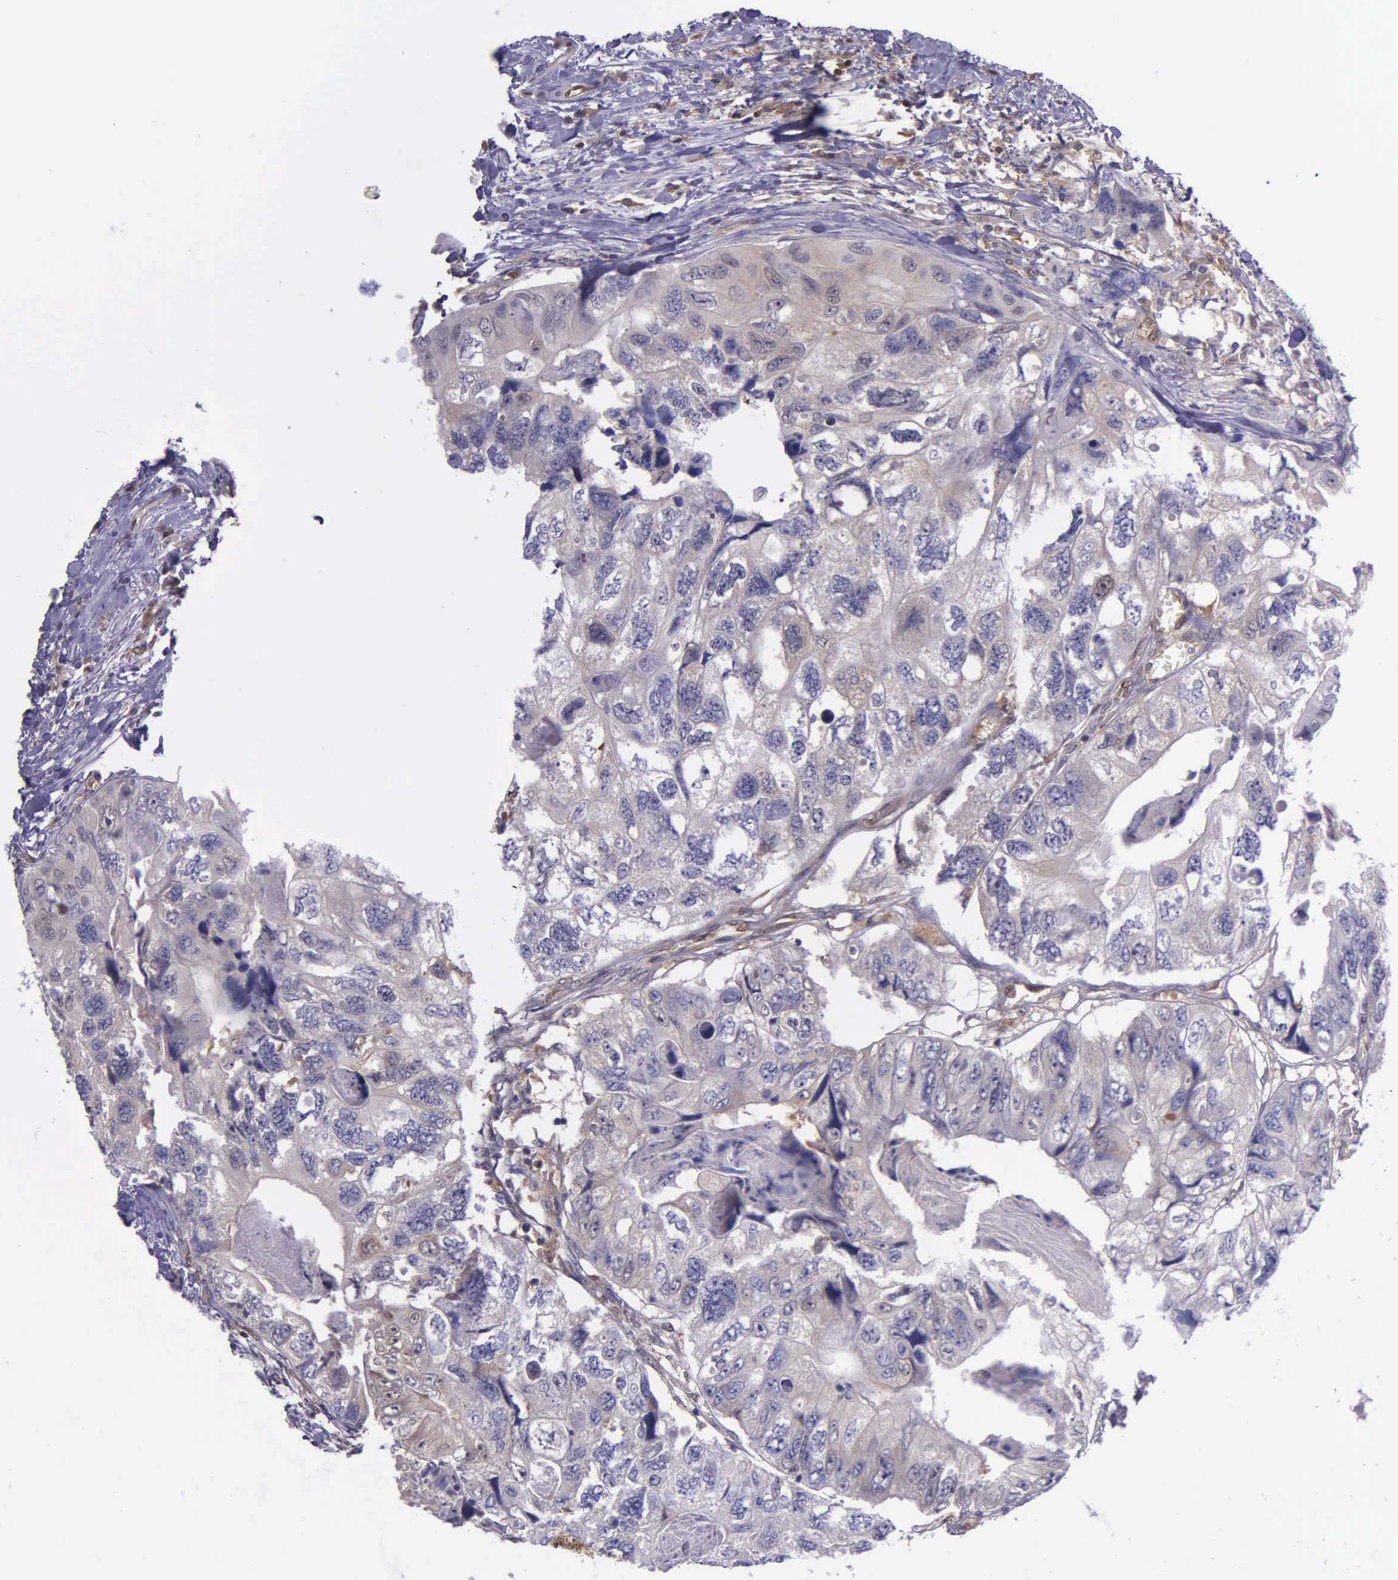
{"staining": {"intensity": "weak", "quantity": ">75%", "location": "cytoplasmic/membranous,nuclear"}, "tissue": "colorectal cancer", "cell_type": "Tumor cells", "image_type": "cancer", "snomed": [{"axis": "morphology", "description": "Adenocarcinoma, NOS"}, {"axis": "topography", "description": "Rectum"}], "caption": "Immunohistochemical staining of human colorectal cancer demonstrates low levels of weak cytoplasmic/membranous and nuclear protein expression in approximately >75% of tumor cells.", "gene": "GMPR2", "patient": {"sex": "female", "age": 82}}